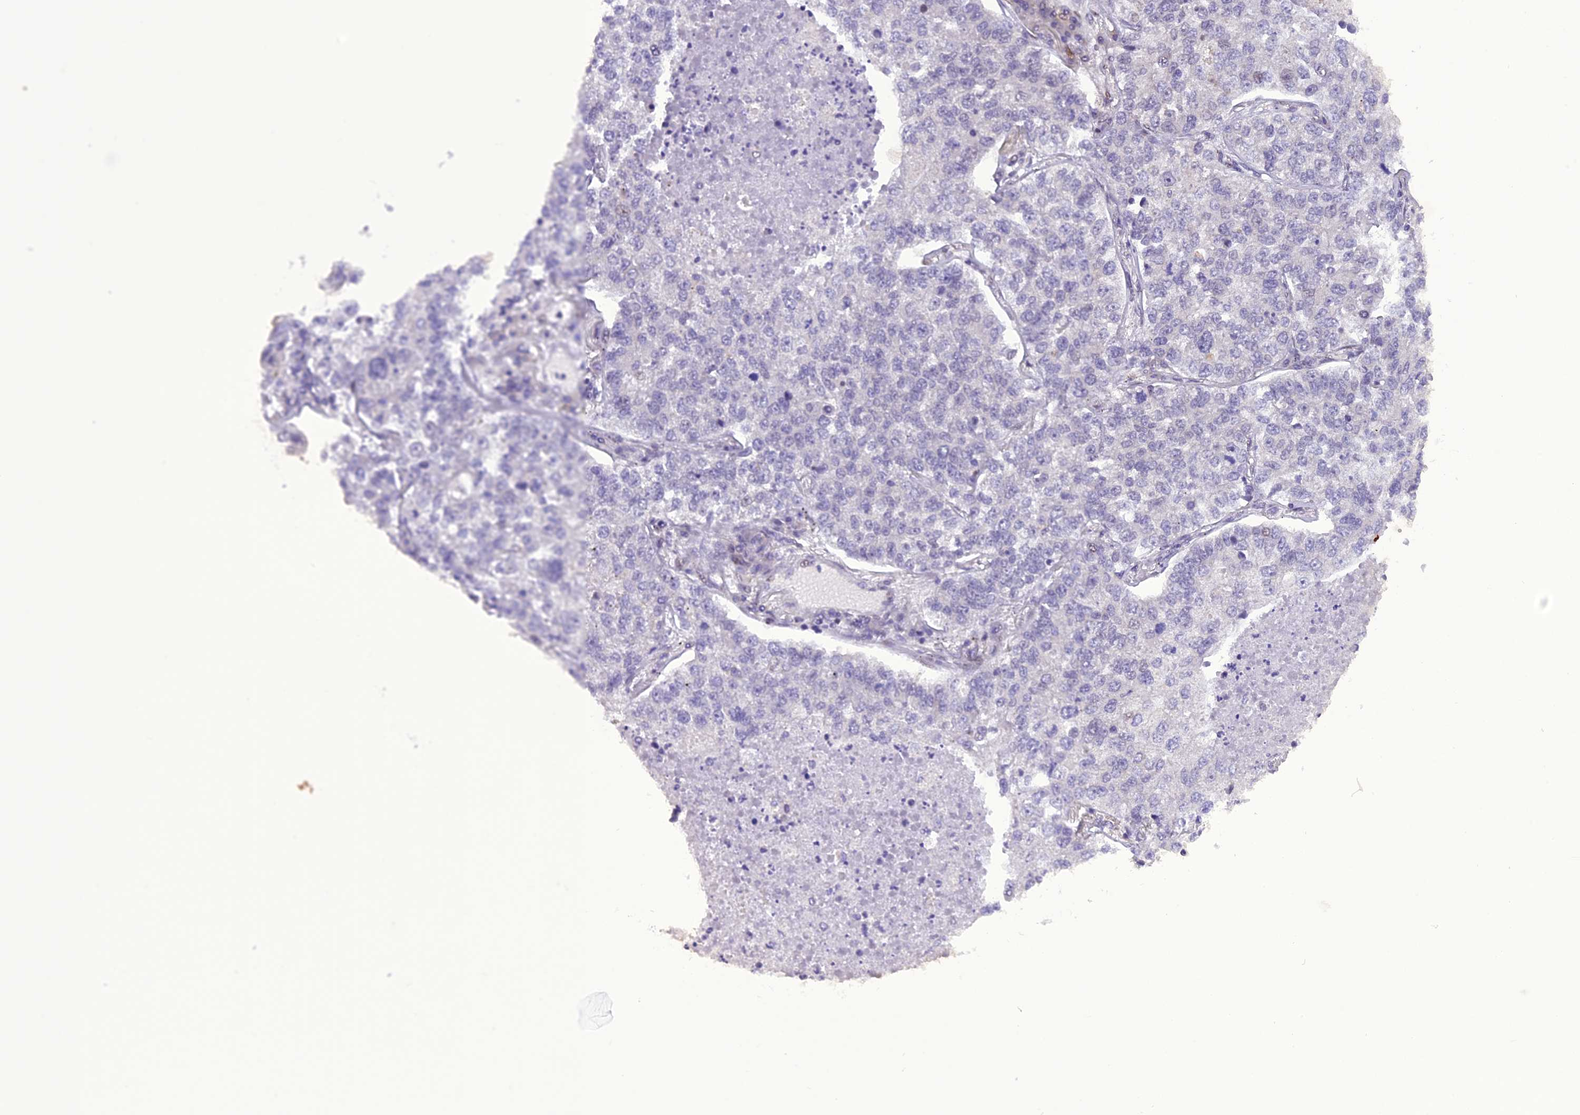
{"staining": {"intensity": "negative", "quantity": "none", "location": "none"}, "tissue": "lung cancer", "cell_type": "Tumor cells", "image_type": "cancer", "snomed": [{"axis": "morphology", "description": "Adenocarcinoma, NOS"}, {"axis": "topography", "description": "Lung"}], "caption": "Human adenocarcinoma (lung) stained for a protein using IHC shows no positivity in tumor cells.", "gene": "RABGGTA", "patient": {"sex": "male", "age": 49}}